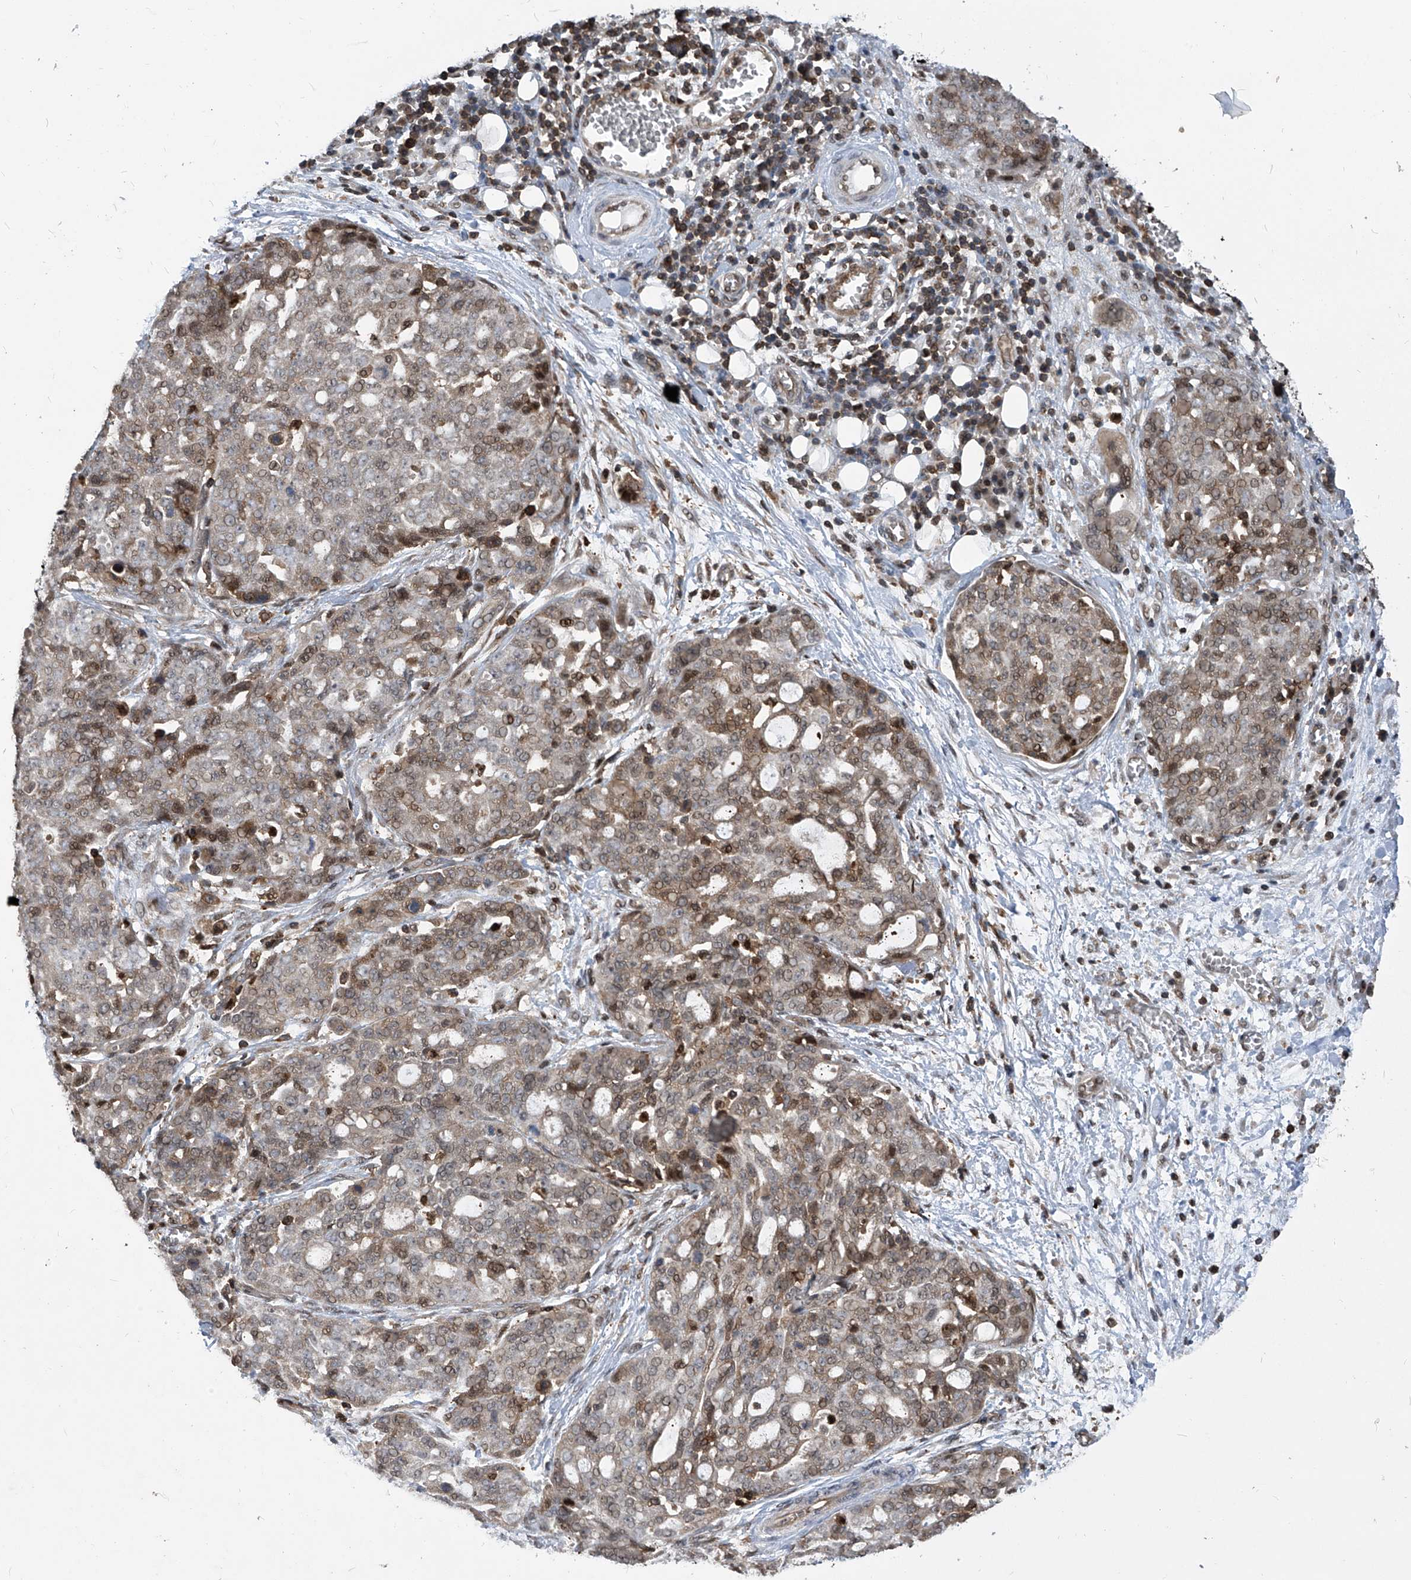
{"staining": {"intensity": "moderate", "quantity": "25%-75%", "location": "cytoplasmic/membranous,nuclear"}, "tissue": "ovarian cancer", "cell_type": "Tumor cells", "image_type": "cancer", "snomed": [{"axis": "morphology", "description": "Cystadenocarcinoma, serous, NOS"}, {"axis": "topography", "description": "Soft tissue"}, {"axis": "topography", "description": "Ovary"}], "caption": "Protein staining demonstrates moderate cytoplasmic/membranous and nuclear staining in about 25%-75% of tumor cells in ovarian cancer. The staining was performed using DAB (3,3'-diaminobenzidine) to visualize the protein expression in brown, while the nuclei were stained in blue with hematoxylin (Magnification: 20x).", "gene": "PSMB1", "patient": {"sex": "female", "age": 57}}